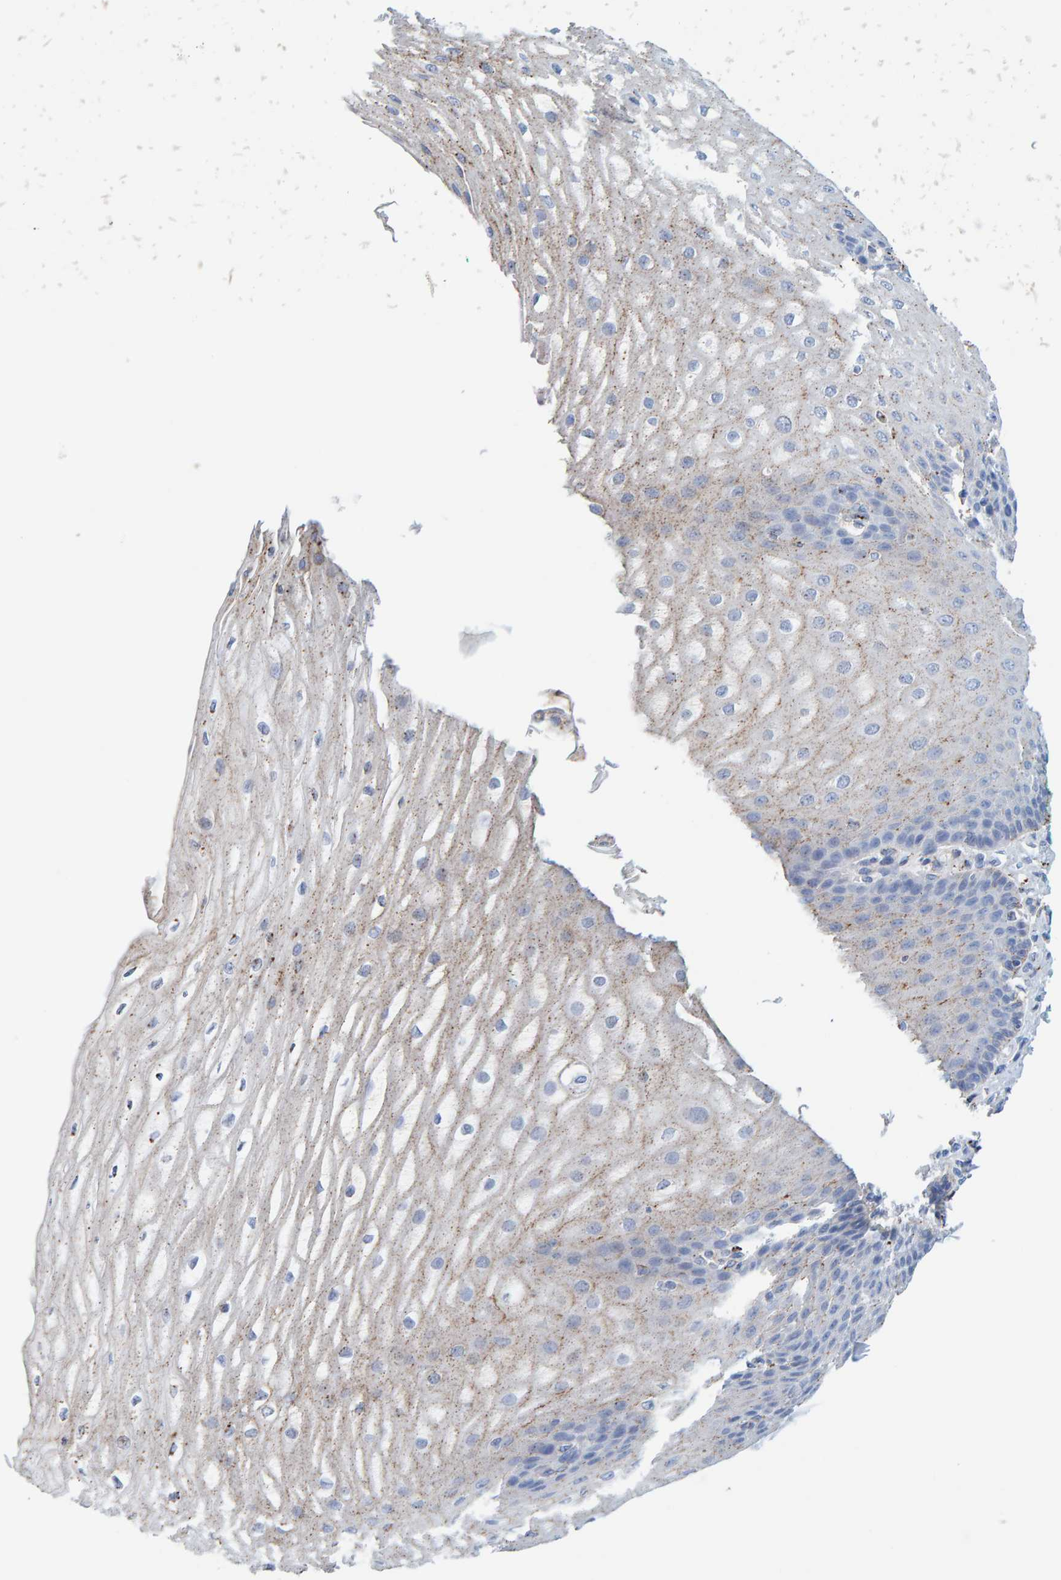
{"staining": {"intensity": "weak", "quantity": "<25%", "location": "cytoplasmic/membranous"}, "tissue": "esophagus", "cell_type": "Squamous epithelial cells", "image_type": "normal", "snomed": [{"axis": "morphology", "description": "Normal tissue, NOS"}, {"axis": "topography", "description": "Esophagus"}], "caption": "This is an immunohistochemistry histopathology image of unremarkable human esophagus. There is no staining in squamous epithelial cells.", "gene": "BIN3", "patient": {"sex": "male", "age": 54}}